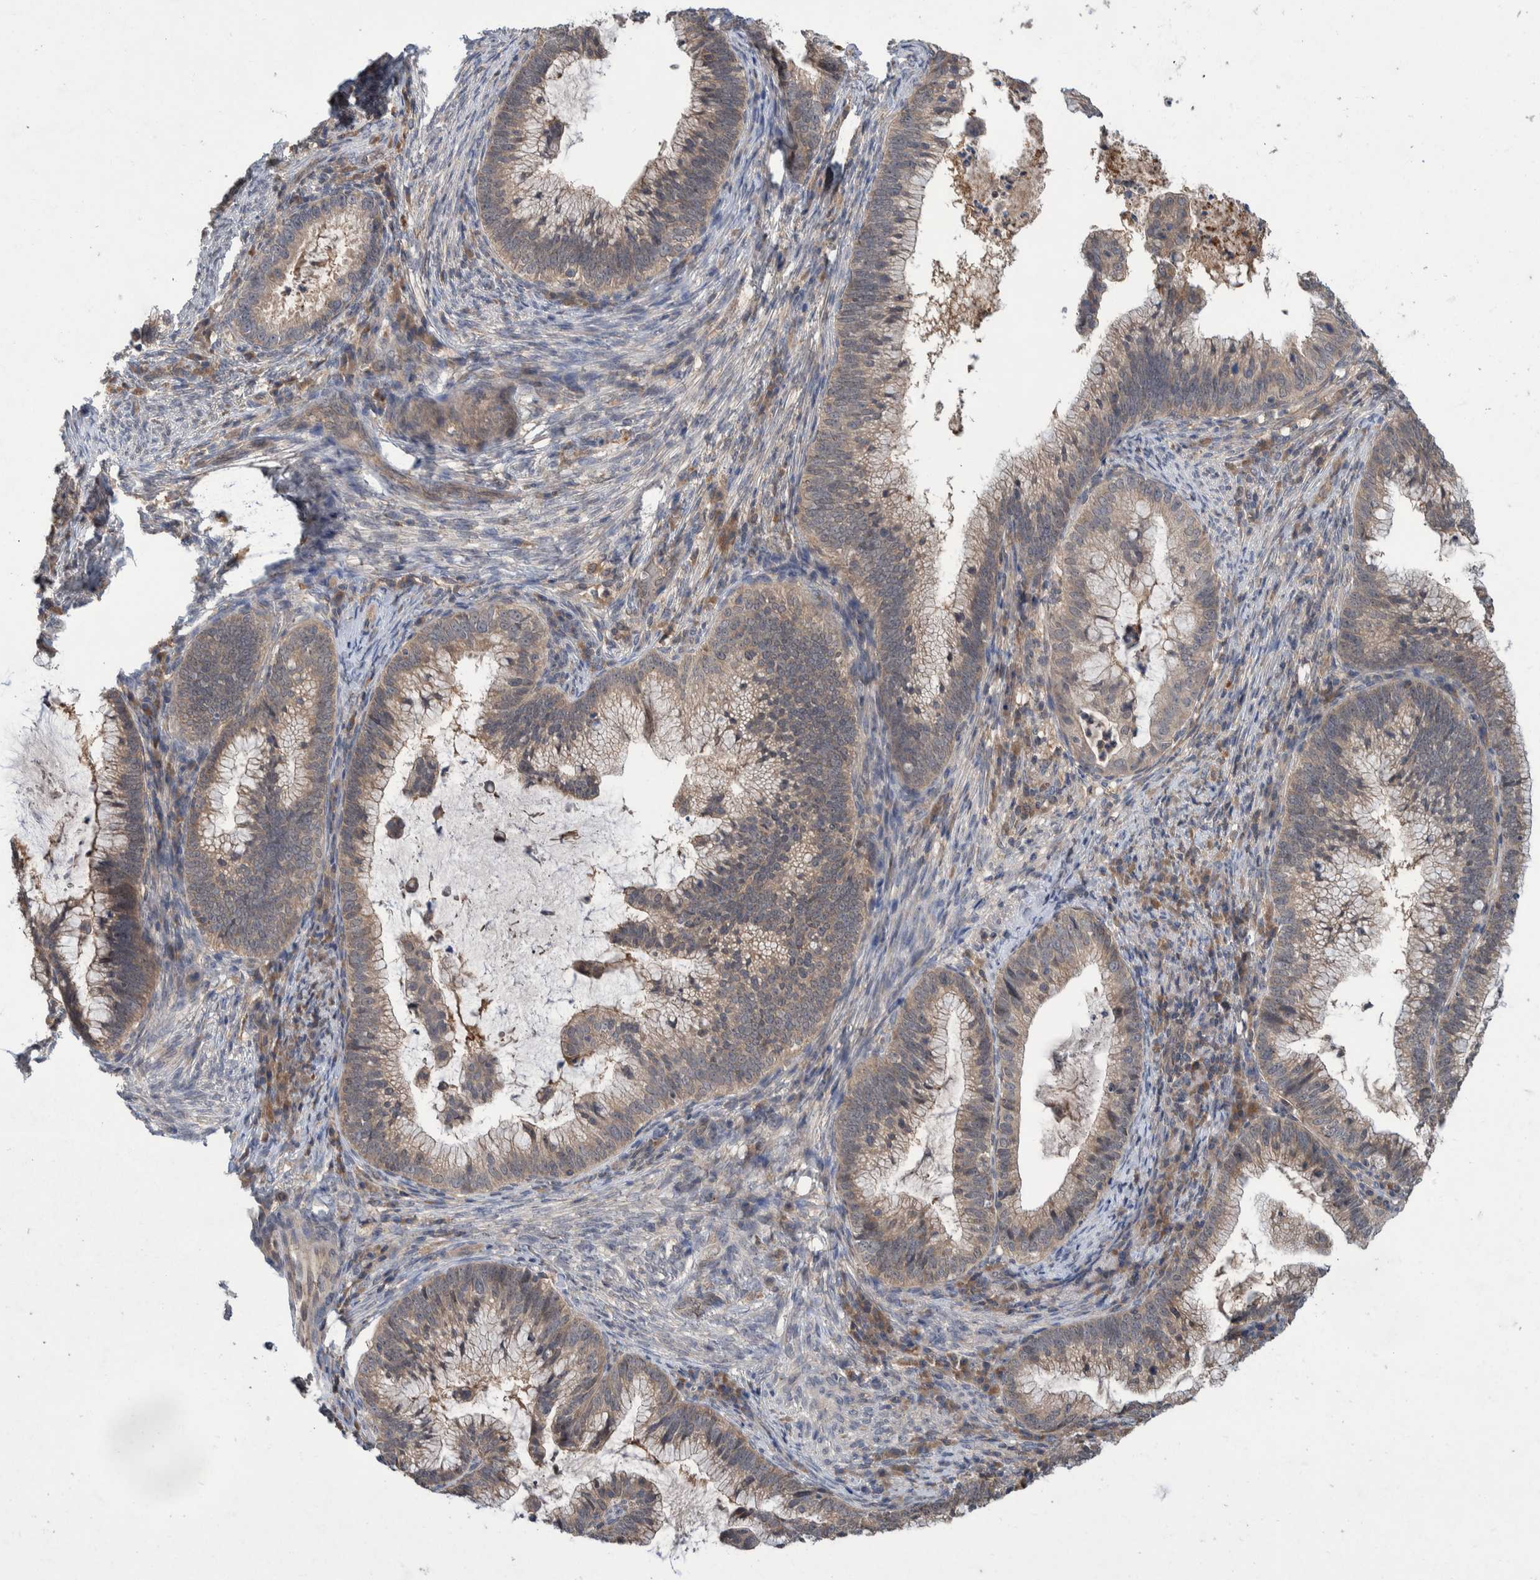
{"staining": {"intensity": "weak", "quantity": "25%-75%", "location": "cytoplasmic/membranous"}, "tissue": "cervical cancer", "cell_type": "Tumor cells", "image_type": "cancer", "snomed": [{"axis": "morphology", "description": "Adenocarcinoma, NOS"}, {"axis": "topography", "description": "Cervix"}], "caption": "Adenocarcinoma (cervical) stained for a protein shows weak cytoplasmic/membranous positivity in tumor cells.", "gene": "PLPBP", "patient": {"sex": "female", "age": 36}}